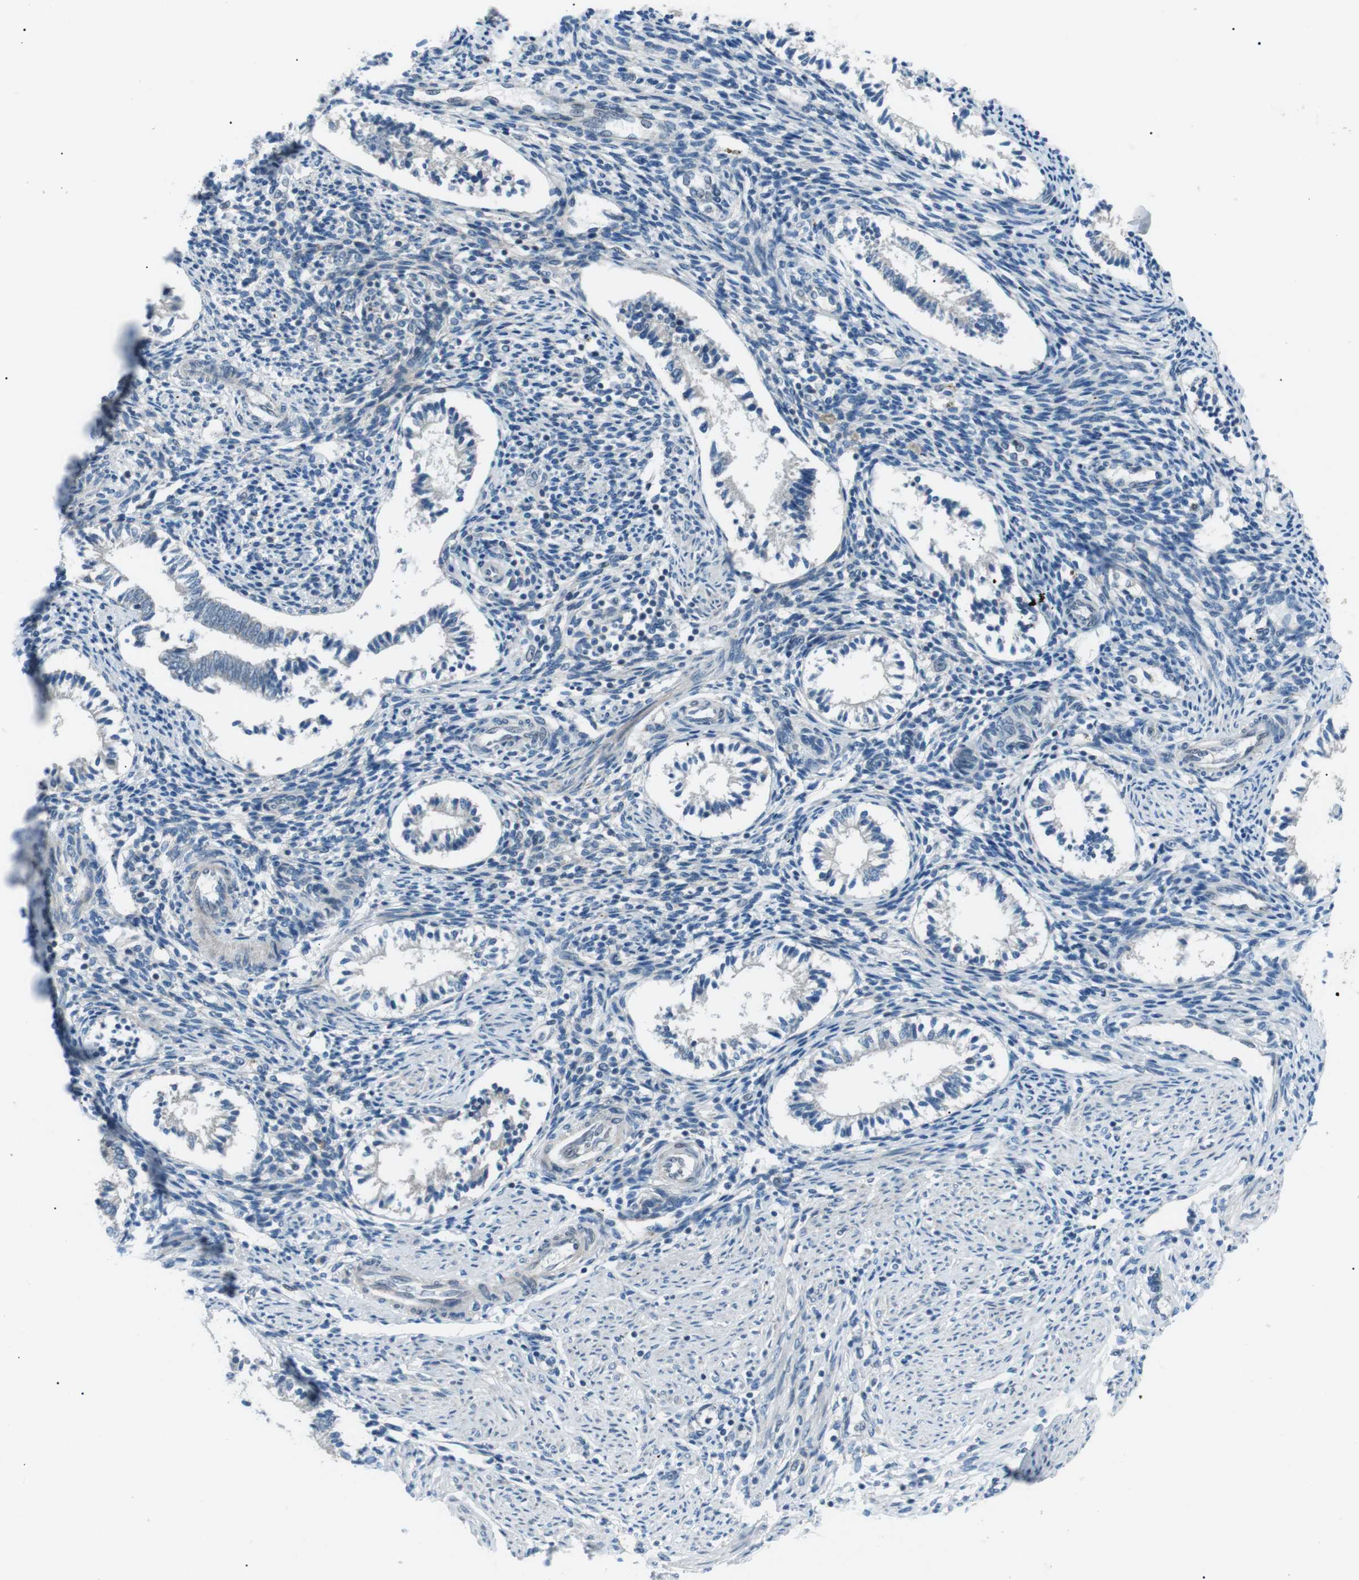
{"staining": {"intensity": "weak", "quantity": "<25%", "location": "cytoplasmic/membranous"}, "tissue": "endometrium", "cell_type": "Cells in endometrial stroma", "image_type": "normal", "snomed": [{"axis": "morphology", "description": "Normal tissue, NOS"}, {"axis": "topography", "description": "Endometrium"}], "caption": "Micrograph shows no significant protein expression in cells in endometrial stroma of normal endometrium. (DAB (3,3'-diaminobenzidine) immunohistochemistry (IHC) visualized using brightfield microscopy, high magnification).", "gene": "ARID5B", "patient": {"sex": "female", "age": 42}}